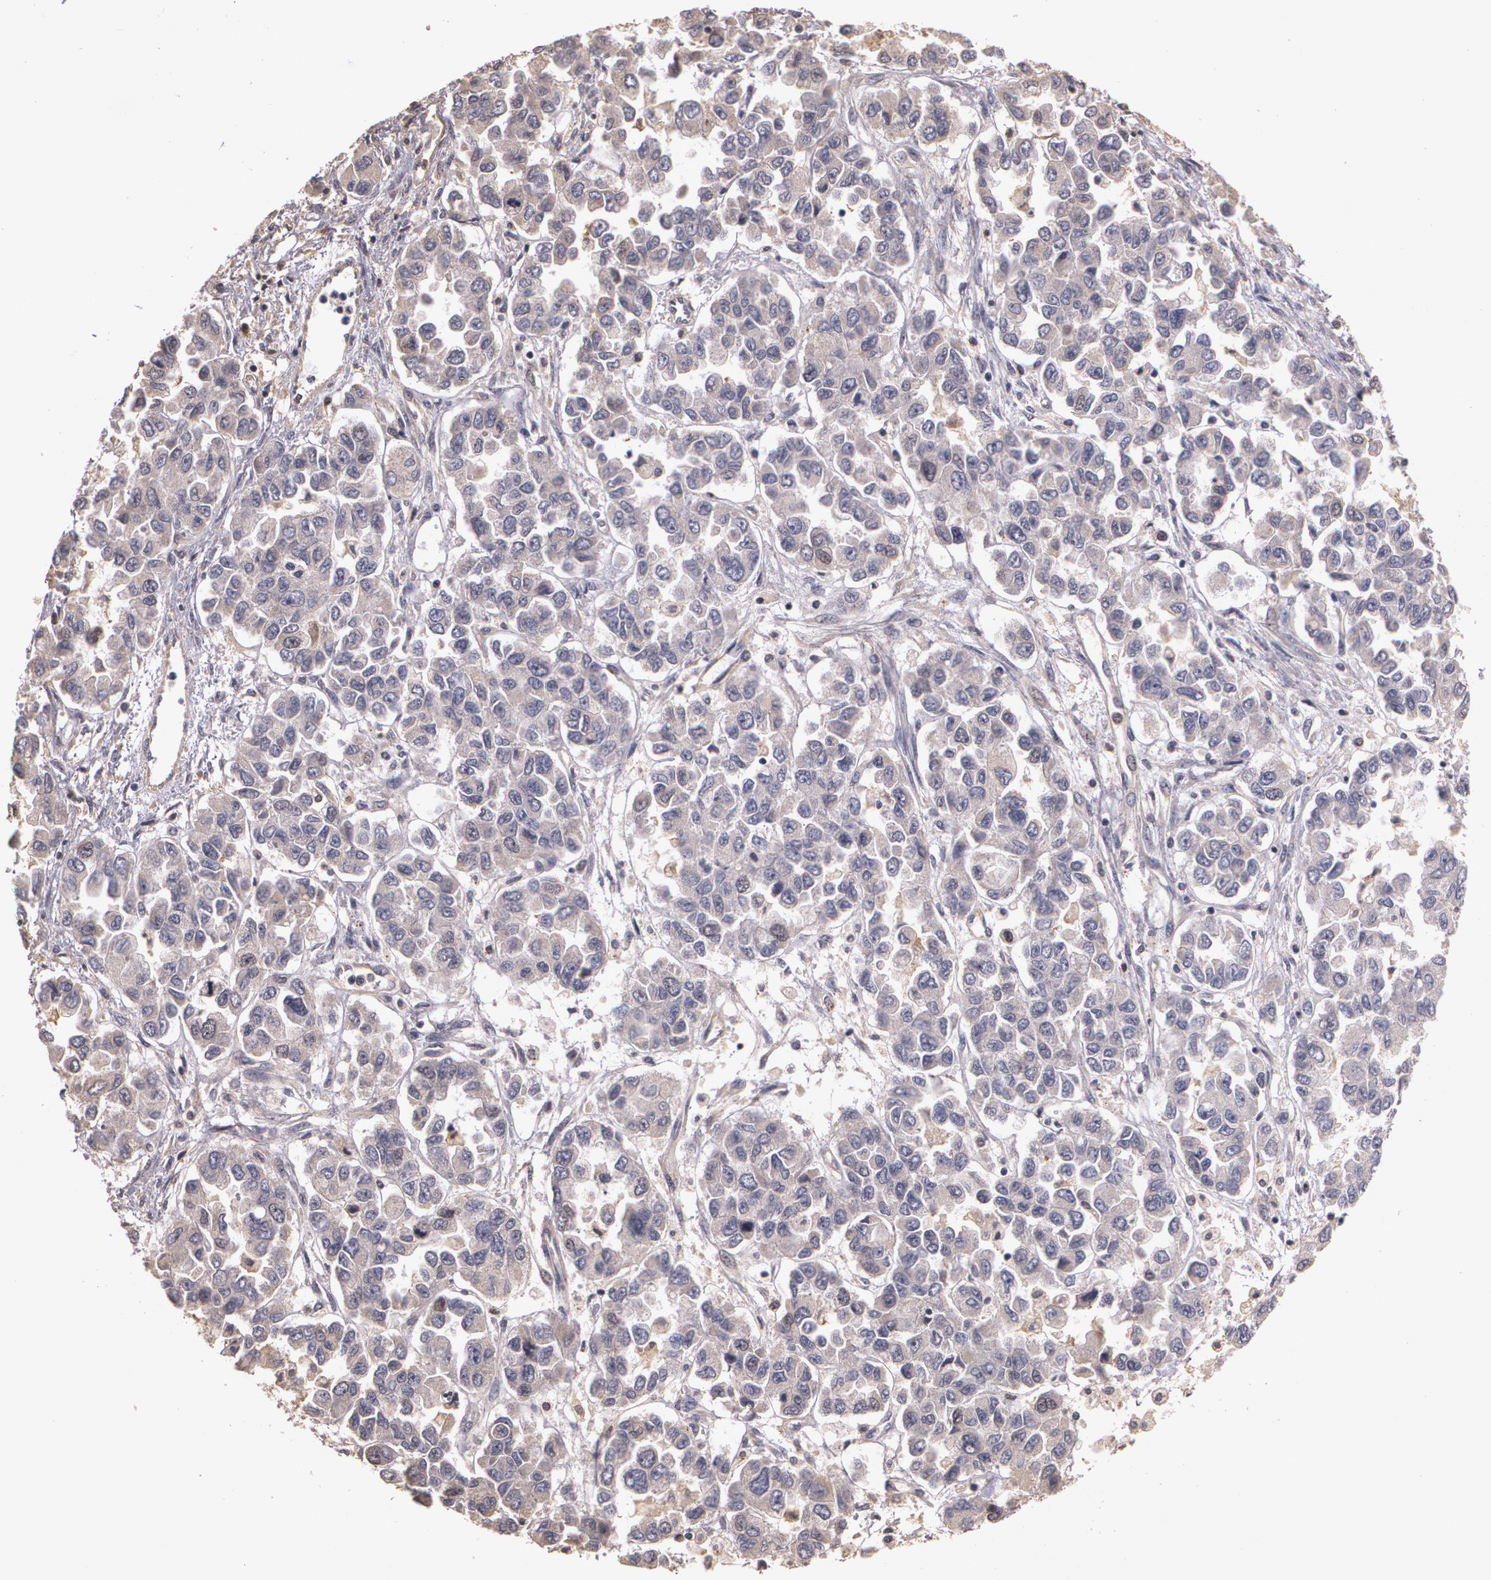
{"staining": {"intensity": "moderate", "quantity": "25%-75%", "location": "cytoplasmic/membranous,nuclear"}, "tissue": "ovarian cancer", "cell_type": "Tumor cells", "image_type": "cancer", "snomed": [{"axis": "morphology", "description": "Cystadenocarcinoma, serous, NOS"}, {"axis": "topography", "description": "Ovary"}], "caption": "Protein expression analysis of ovarian cancer exhibits moderate cytoplasmic/membranous and nuclear expression in about 25%-75% of tumor cells.", "gene": "BRCA1", "patient": {"sex": "female", "age": 84}}